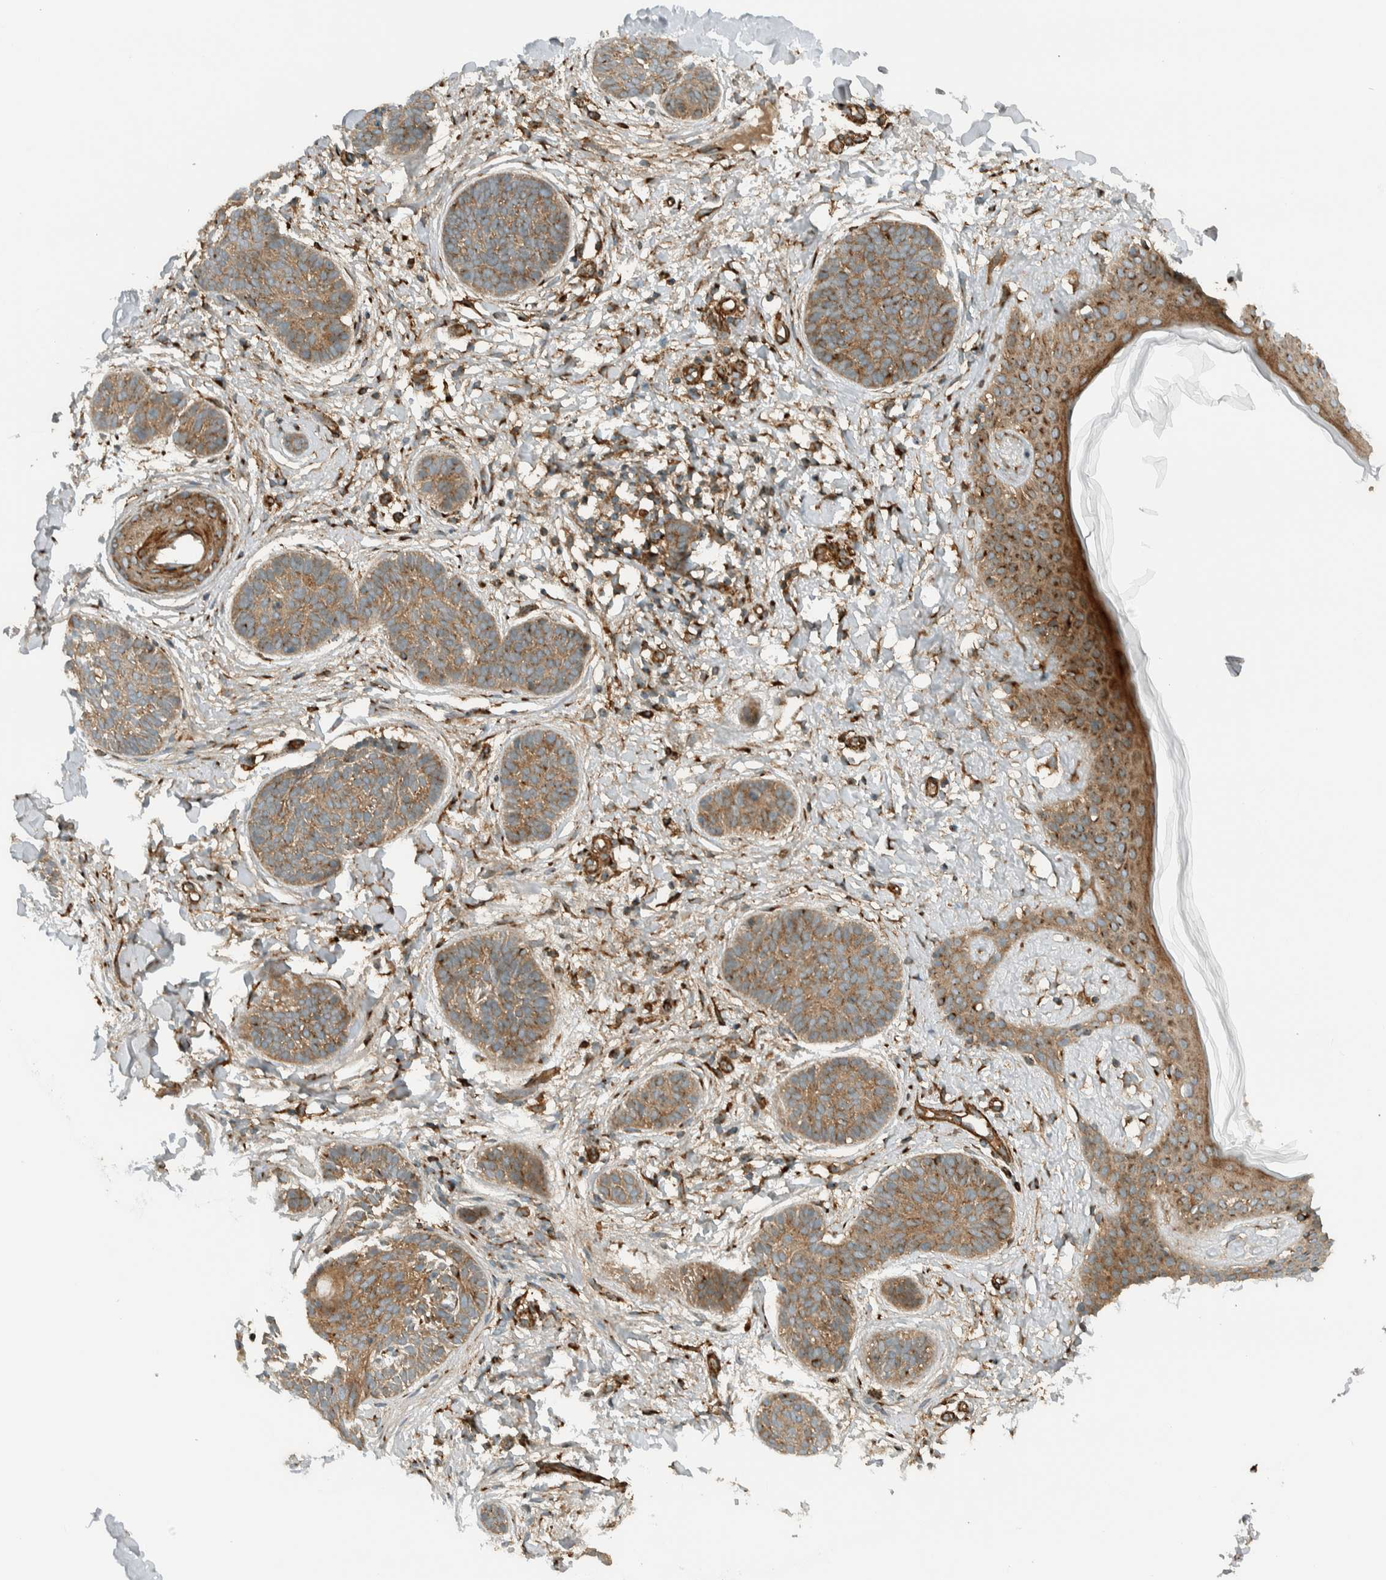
{"staining": {"intensity": "moderate", "quantity": ">75%", "location": "cytoplasmic/membranous"}, "tissue": "skin cancer", "cell_type": "Tumor cells", "image_type": "cancer", "snomed": [{"axis": "morphology", "description": "Normal tissue, NOS"}, {"axis": "morphology", "description": "Basal cell carcinoma"}, {"axis": "topography", "description": "Skin"}], "caption": "DAB (3,3'-diaminobenzidine) immunohistochemical staining of skin cancer (basal cell carcinoma) displays moderate cytoplasmic/membranous protein positivity in about >75% of tumor cells. (IHC, brightfield microscopy, high magnification).", "gene": "EXOC7", "patient": {"sex": "male", "age": 63}}